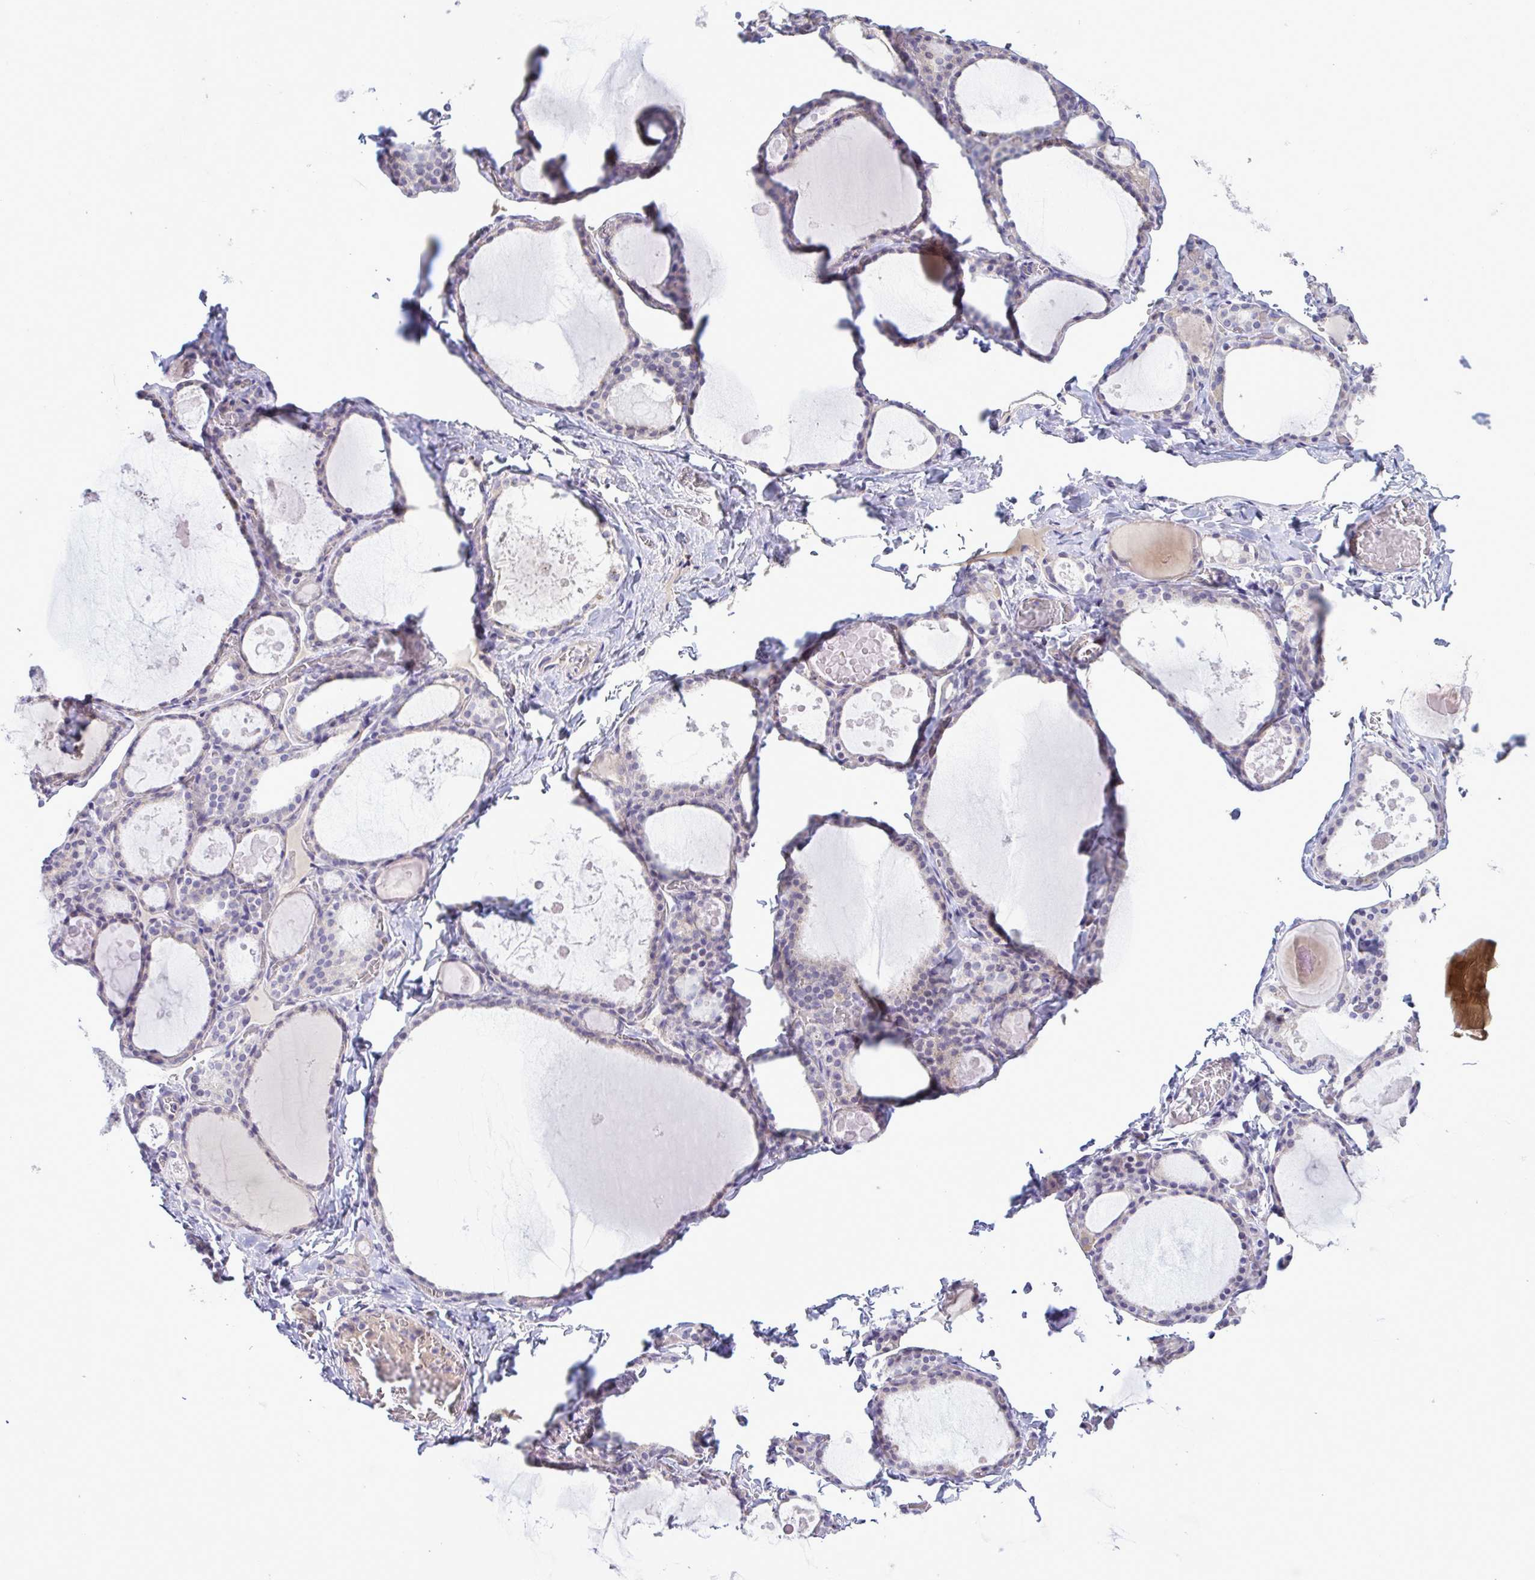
{"staining": {"intensity": "negative", "quantity": "none", "location": "none"}, "tissue": "thyroid gland", "cell_type": "Glandular cells", "image_type": "normal", "snomed": [{"axis": "morphology", "description": "Normal tissue, NOS"}, {"axis": "topography", "description": "Thyroid gland"}], "caption": "Immunohistochemistry of normal human thyroid gland shows no expression in glandular cells.", "gene": "SYNPO2L", "patient": {"sex": "male", "age": 56}}